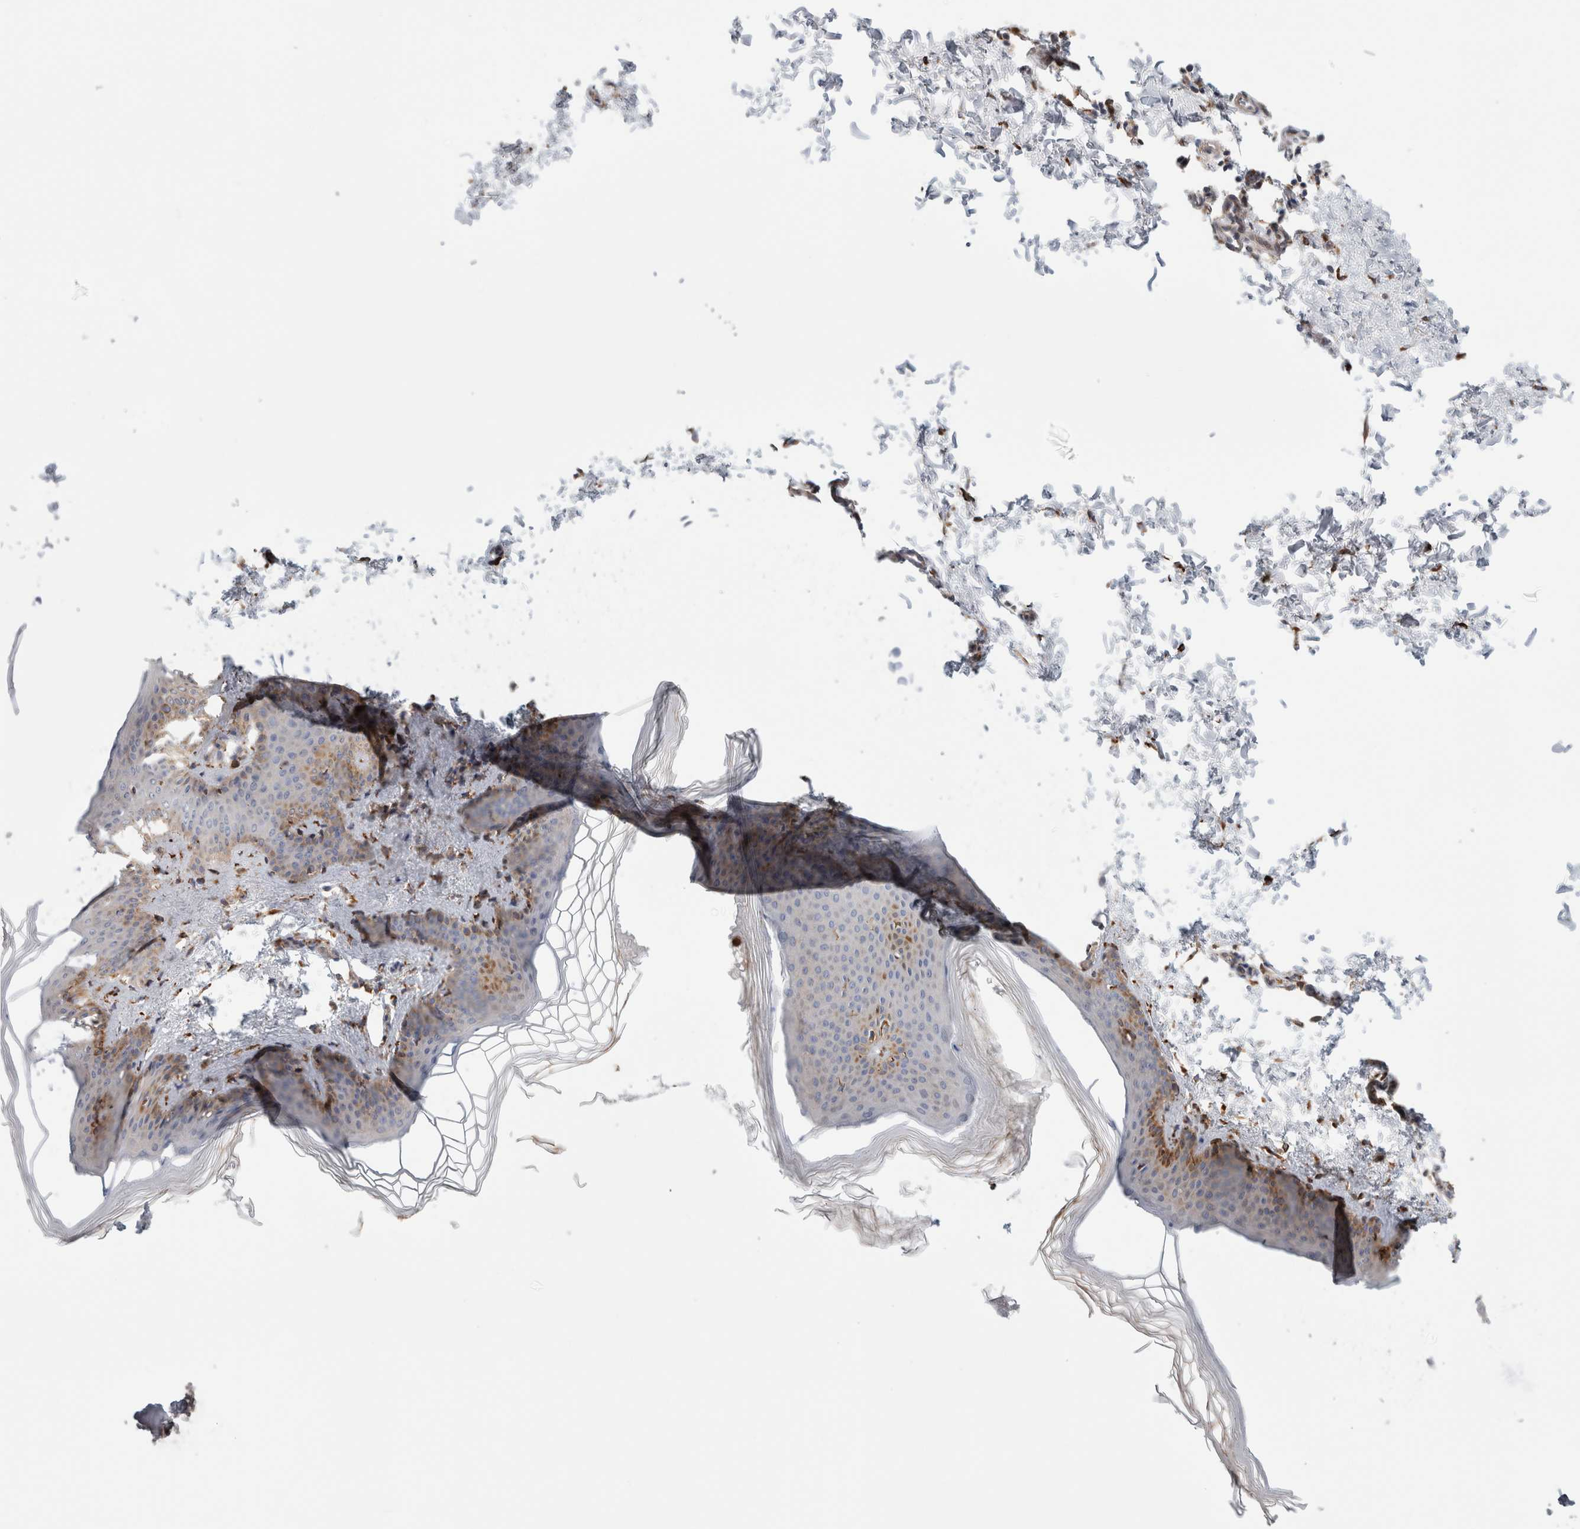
{"staining": {"intensity": "moderate", "quantity": ">75%", "location": "cytoplasmic/membranous"}, "tissue": "skin", "cell_type": "Fibroblasts", "image_type": "normal", "snomed": [{"axis": "morphology", "description": "Normal tissue, NOS"}, {"axis": "topography", "description": "Skin"}], "caption": "Normal skin displays moderate cytoplasmic/membranous staining in about >75% of fibroblasts (brown staining indicates protein expression, while blue staining denotes nuclei)..", "gene": "P4HA1", "patient": {"sex": "female", "age": 27}}